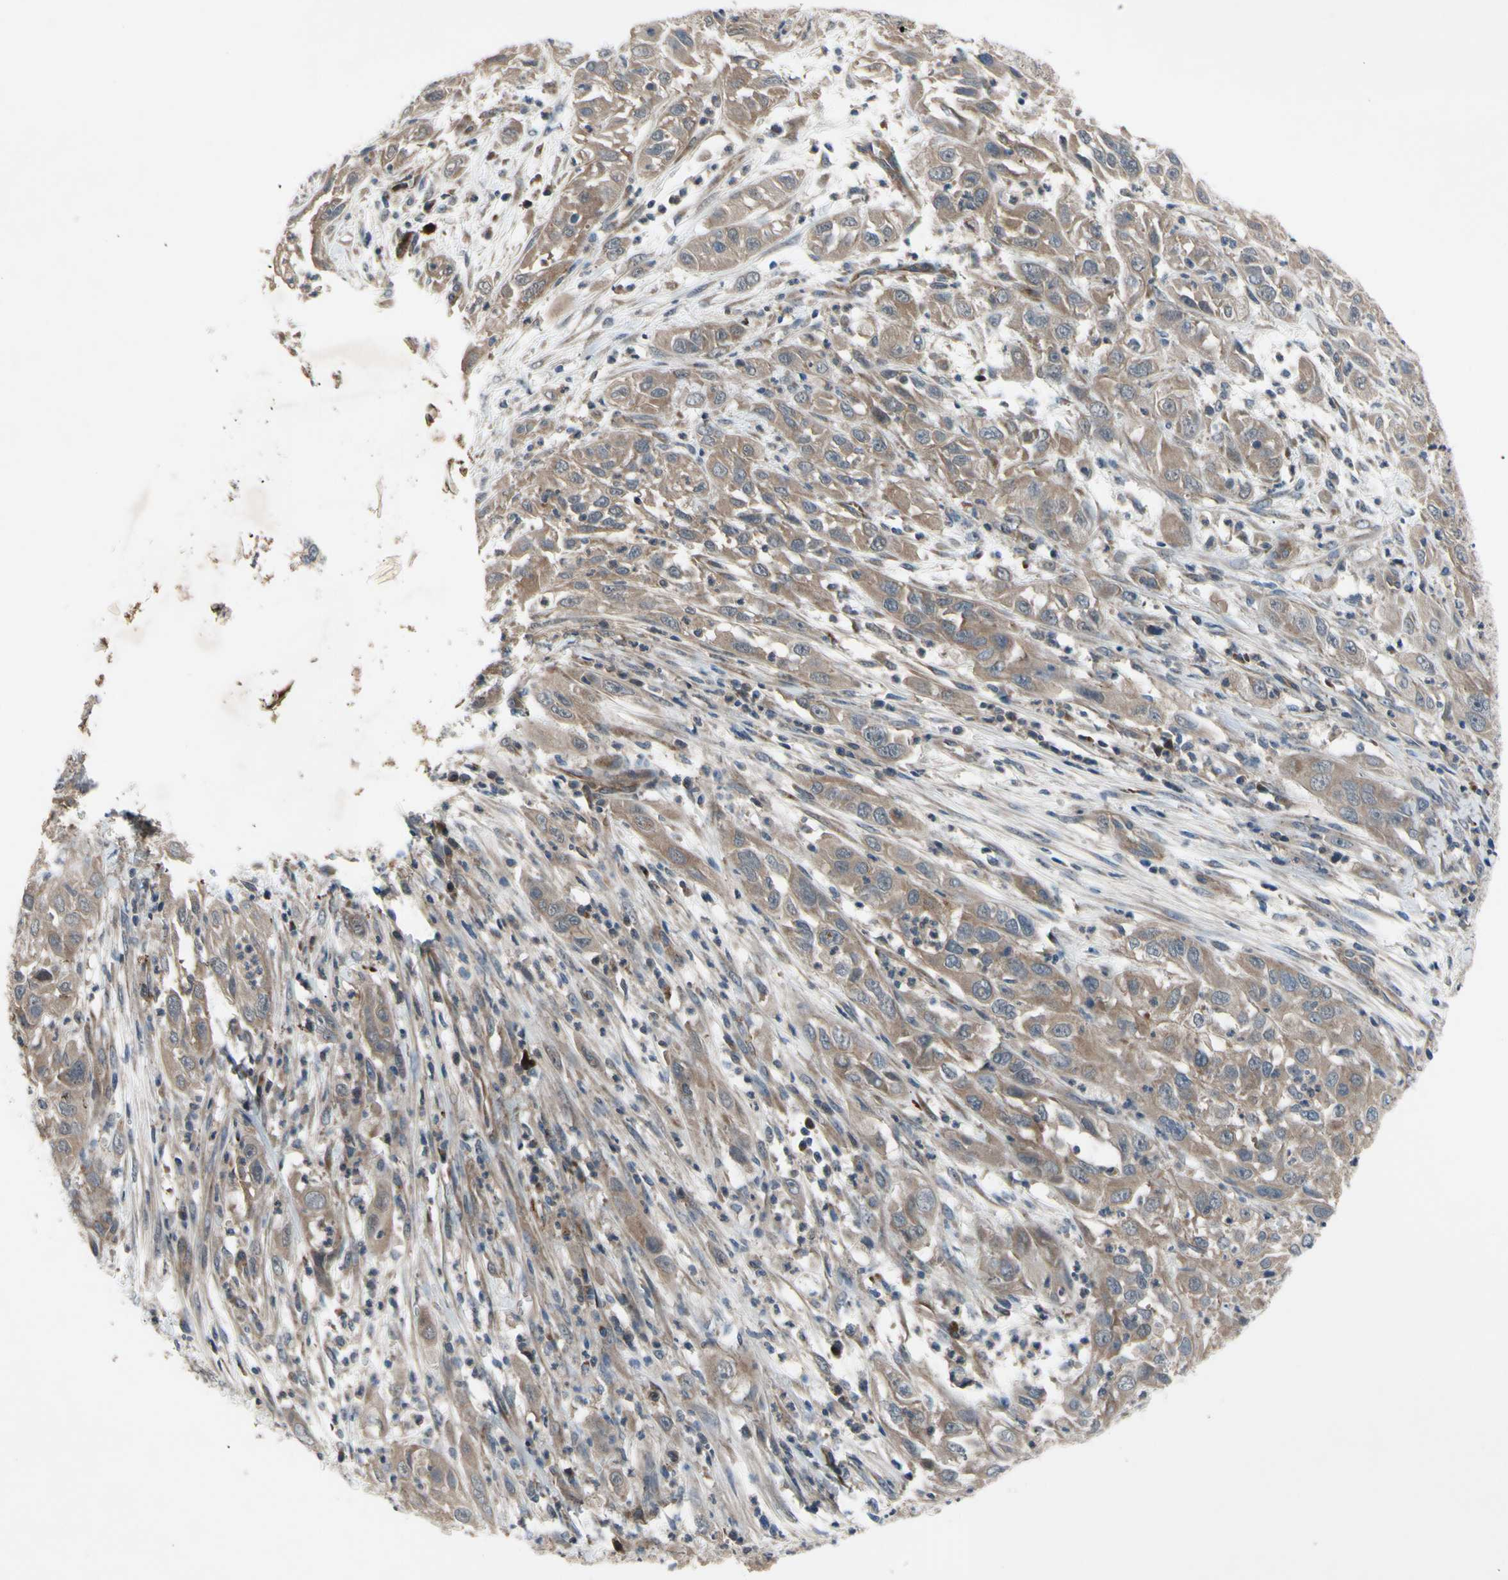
{"staining": {"intensity": "weak", "quantity": ">75%", "location": "cytoplasmic/membranous"}, "tissue": "cervical cancer", "cell_type": "Tumor cells", "image_type": "cancer", "snomed": [{"axis": "morphology", "description": "Squamous cell carcinoma, NOS"}, {"axis": "topography", "description": "Cervix"}], "caption": "Cervical squamous cell carcinoma was stained to show a protein in brown. There is low levels of weak cytoplasmic/membranous expression in approximately >75% of tumor cells.", "gene": "SVIL", "patient": {"sex": "female", "age": 32}}